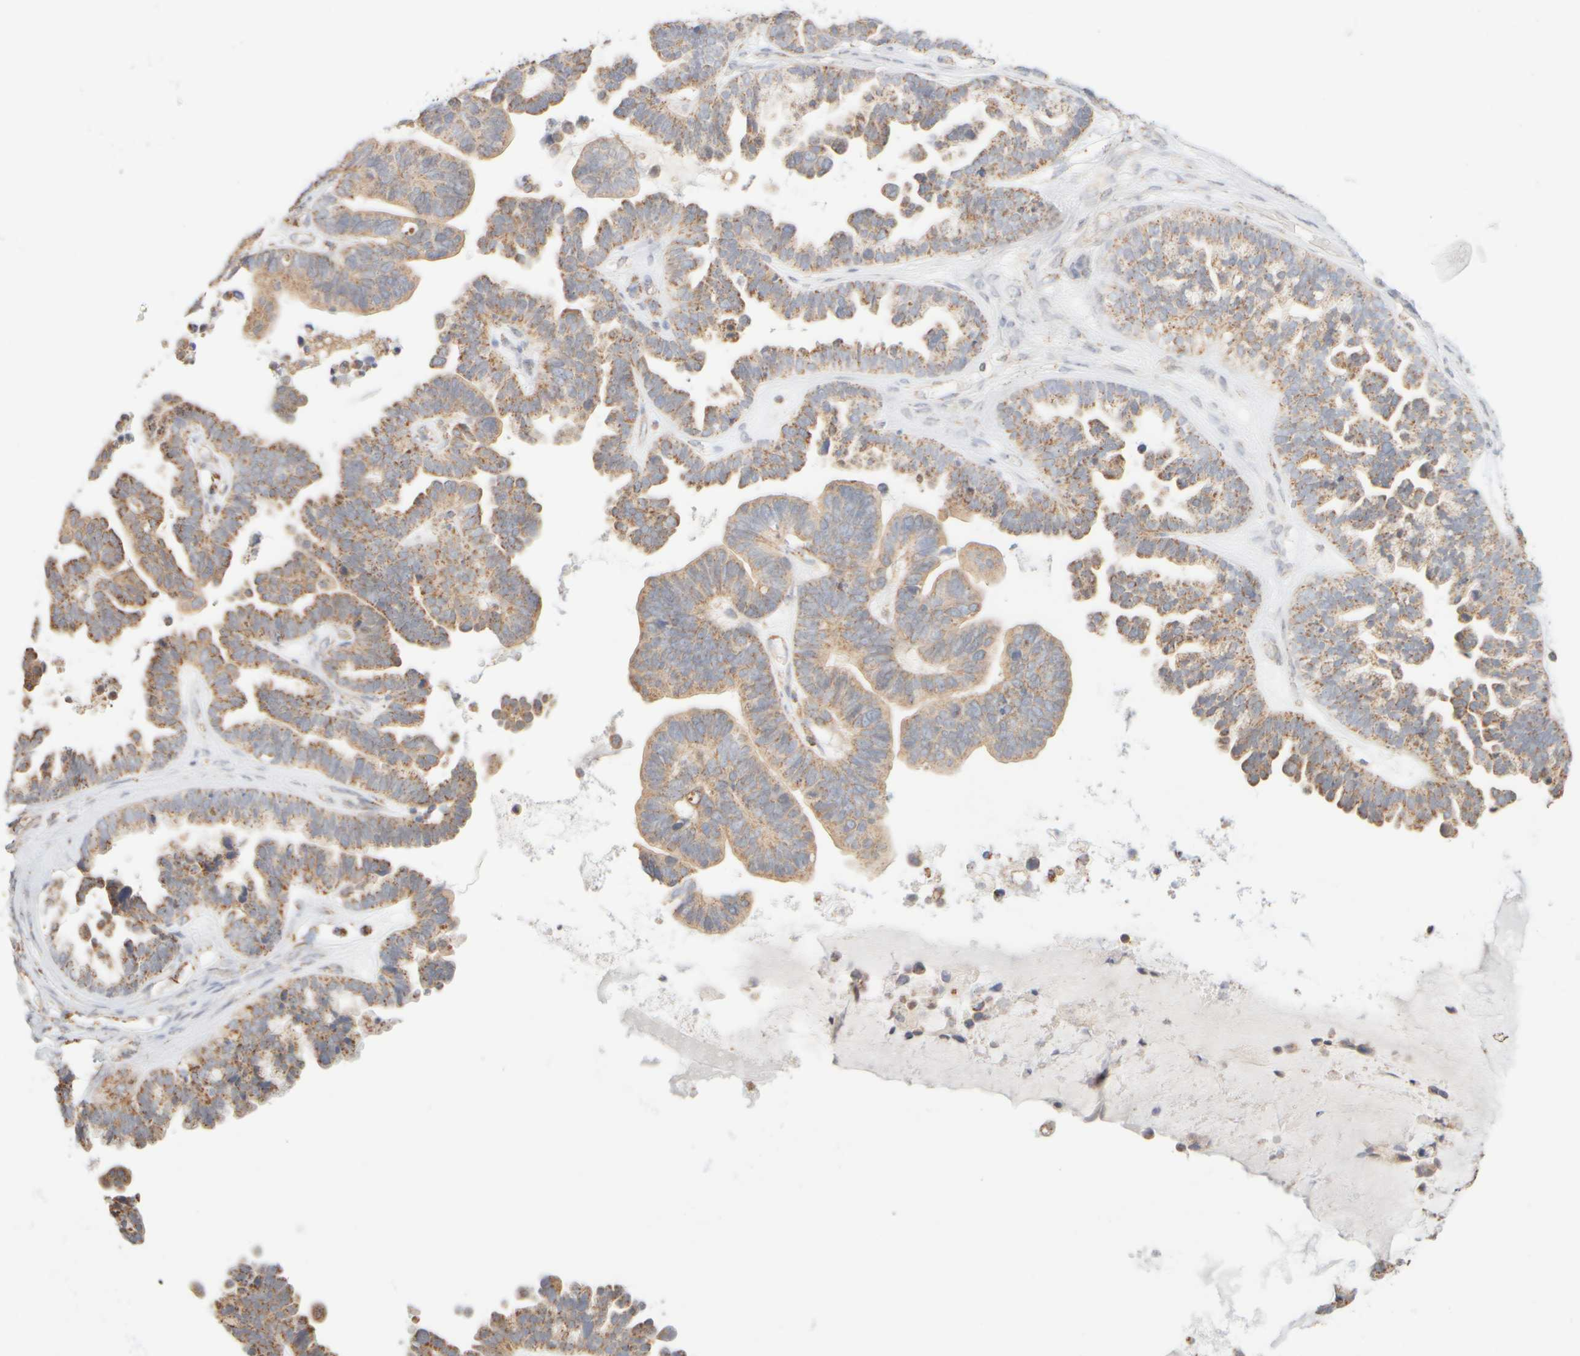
{"staining": {"intensity": "moderate", "quantity": ">75%", "location": "cytoplasmic/membranous"}, "tissue": "ovarian cancer", "cell_type": "Tumor cells", "image_type": "cancer", "snomed": [{"axis": "morphology", "description": "Cystadenocarcinoma, serous, NOS"}, {"axis": "topography", "description": "Ovary"}], "caption": "A micrograph of human ovarian cancer (serous cystadenocarcinoma) stained for a protein reveals moderate cytoplasmic/membranous brown staining in tumor cells.", "gene": "APBB2", "patient": {"sex": "female", "age": 56}}